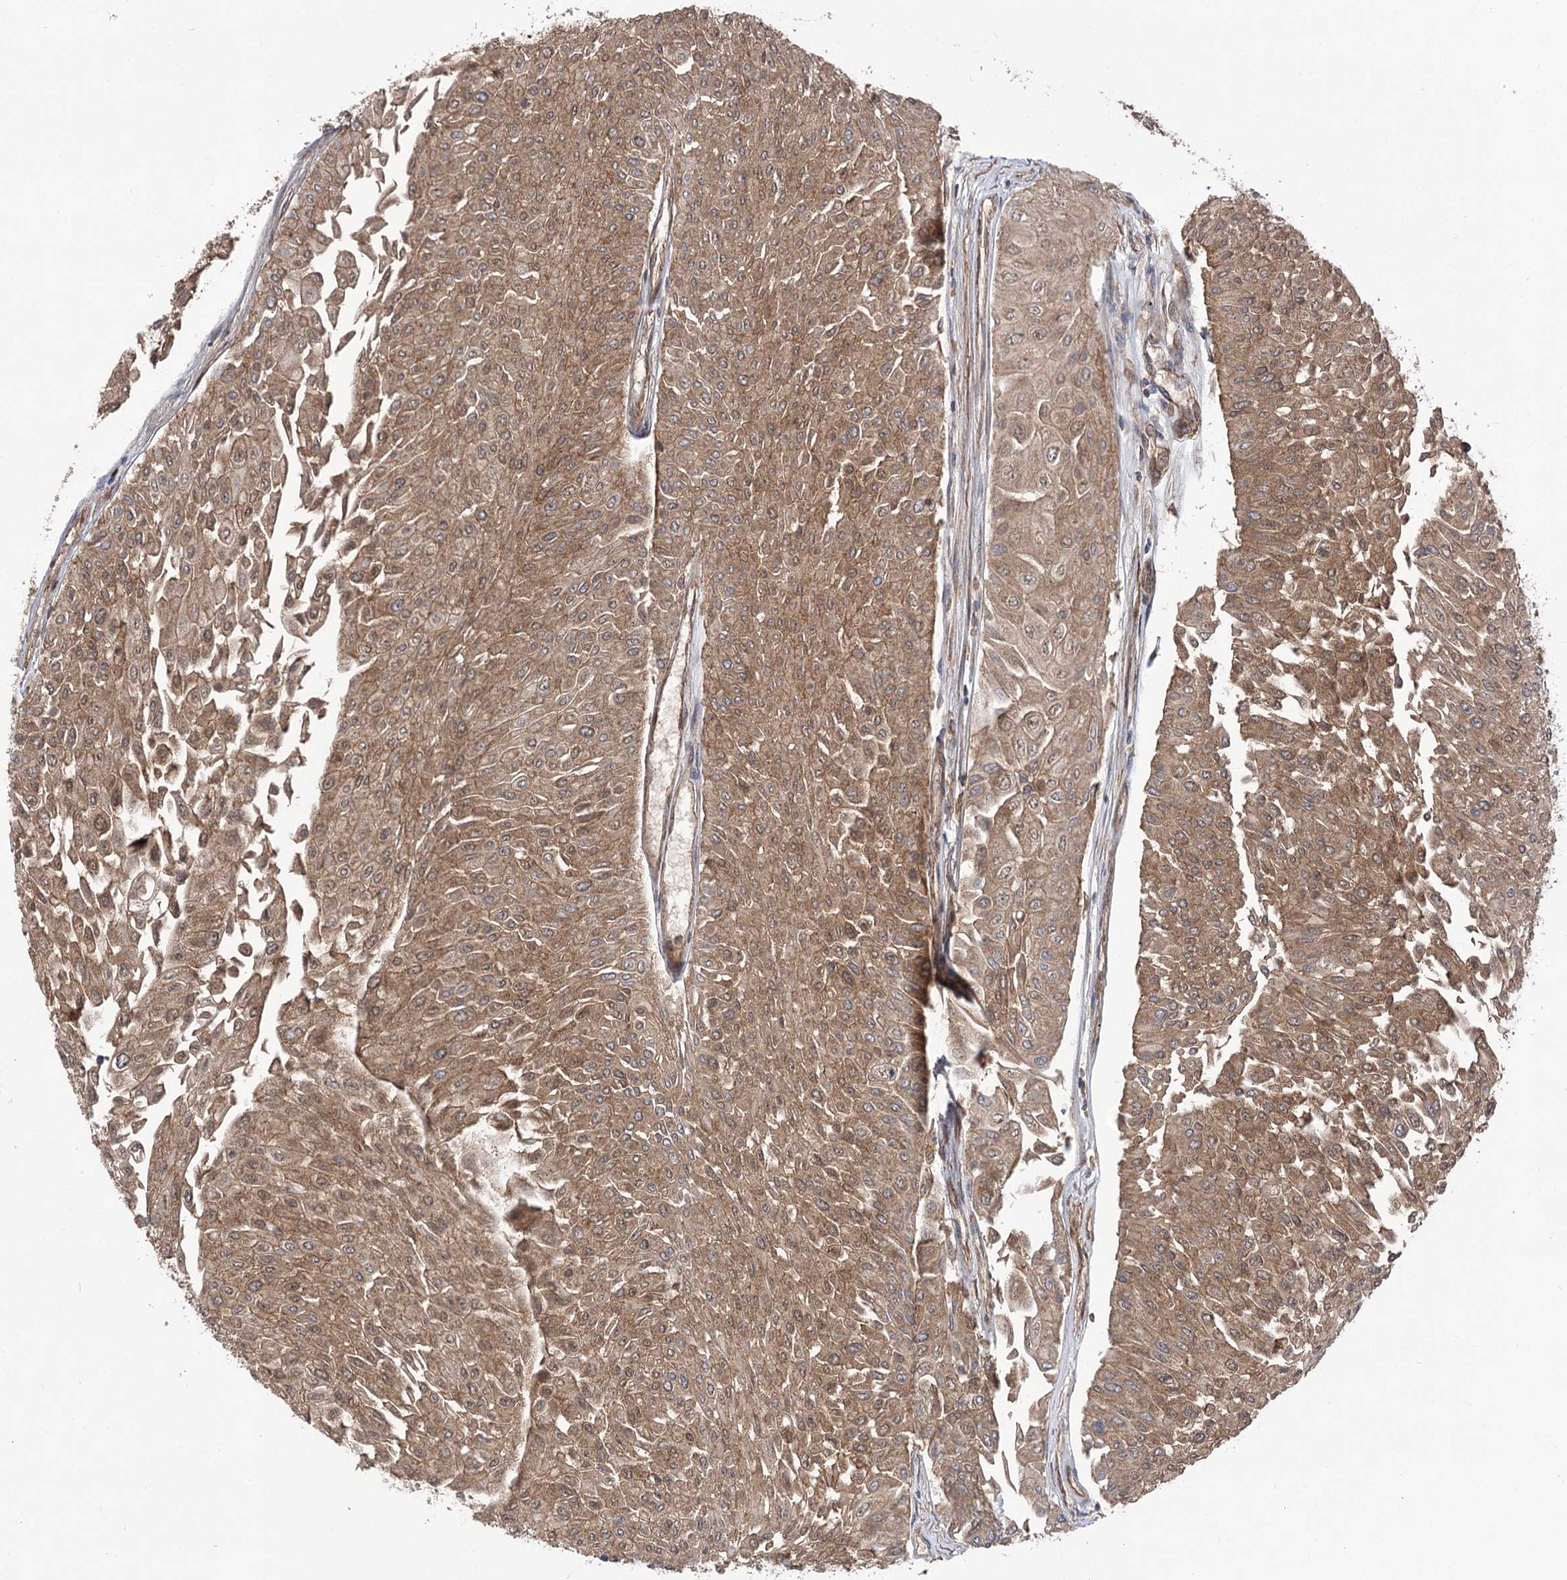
{"staining": {"intensity": "moderate", "quantity": ">75%", "location": "cytoplasmic/membranous"}, "tissue": "urothelial cancer", "cell_type": "Tumor cells", "image_type": "cancer", "snomed": [{"axis": "morphology", "description": "Urothelial carcinoma, Low grade"}, {"axis": "topography", "description": "Urinary bladder"}], "caption": "Immunohistochemical staining of human urothelial carcinoma (low-grade) displays medium levels of moderate cytoplasmic/membranous protein expression in about >75% of tumor cells.", "gene": "VPS37B", "patient": {"sex": "male", "age": 67}}